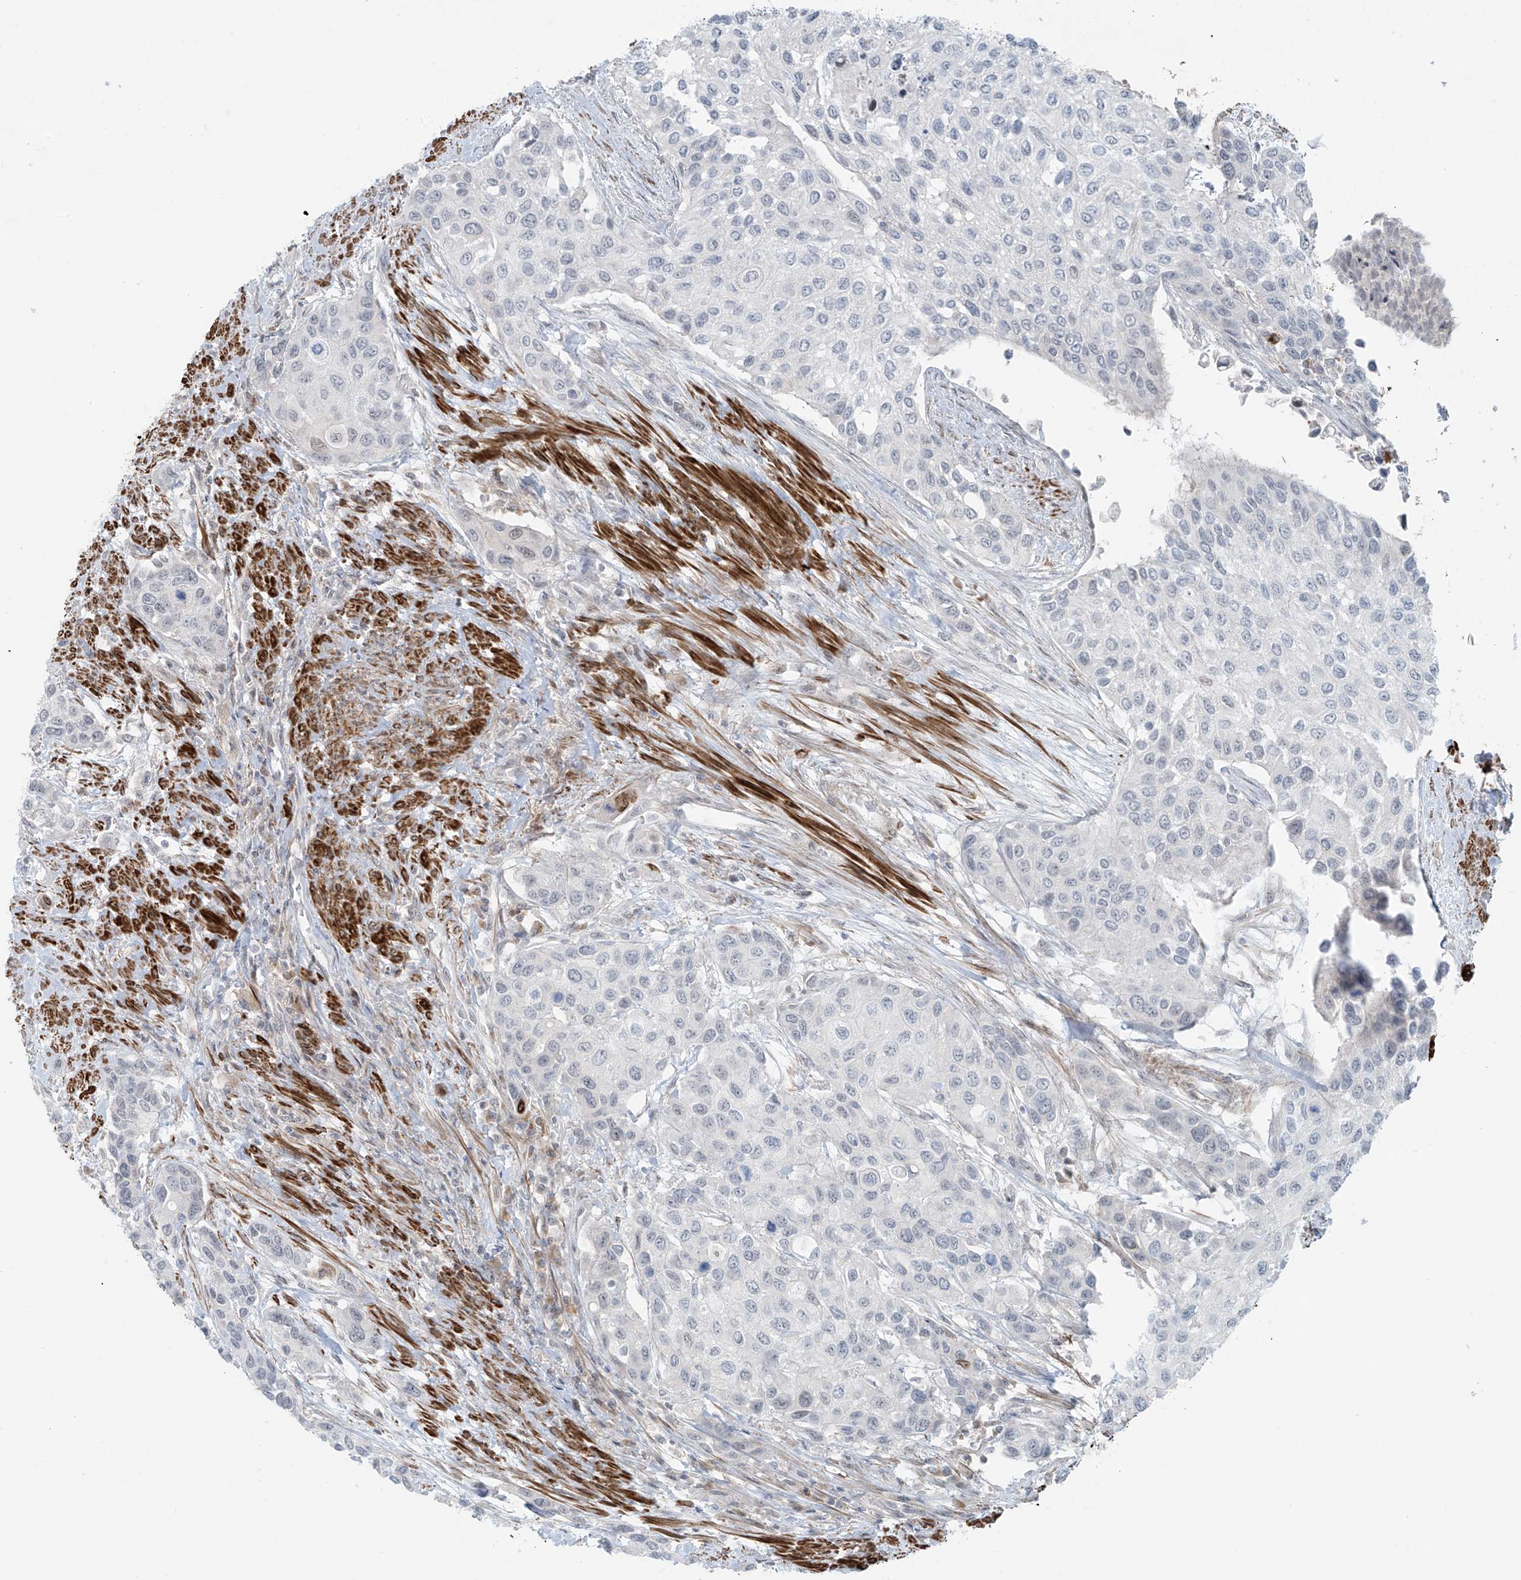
{"staining": {"intensity": "negative", "quantity": "none", "location": "none"}, "tissue": "urothelial cancer", "cell_type": "Tumor cells", "image_type": "cancer", "snomed": [{"axis": "morphology", "description": "Normal tissue, NOS"}, {"axis": "morphology", "description": "Urothelial carcinoma, High grade"}, {"axis": "topography", "description": "Vascular tissue"}, {"axis": "topography", "description": "Urinary bladder"}], "caption": "Immunohistochemistry (IHC) image of urothelial cancer stained for a protein (brown), which reveals no staining in tumor cells.", "gene": "RASGEF1A", "patient": {"sex": "female", "age": 56}}